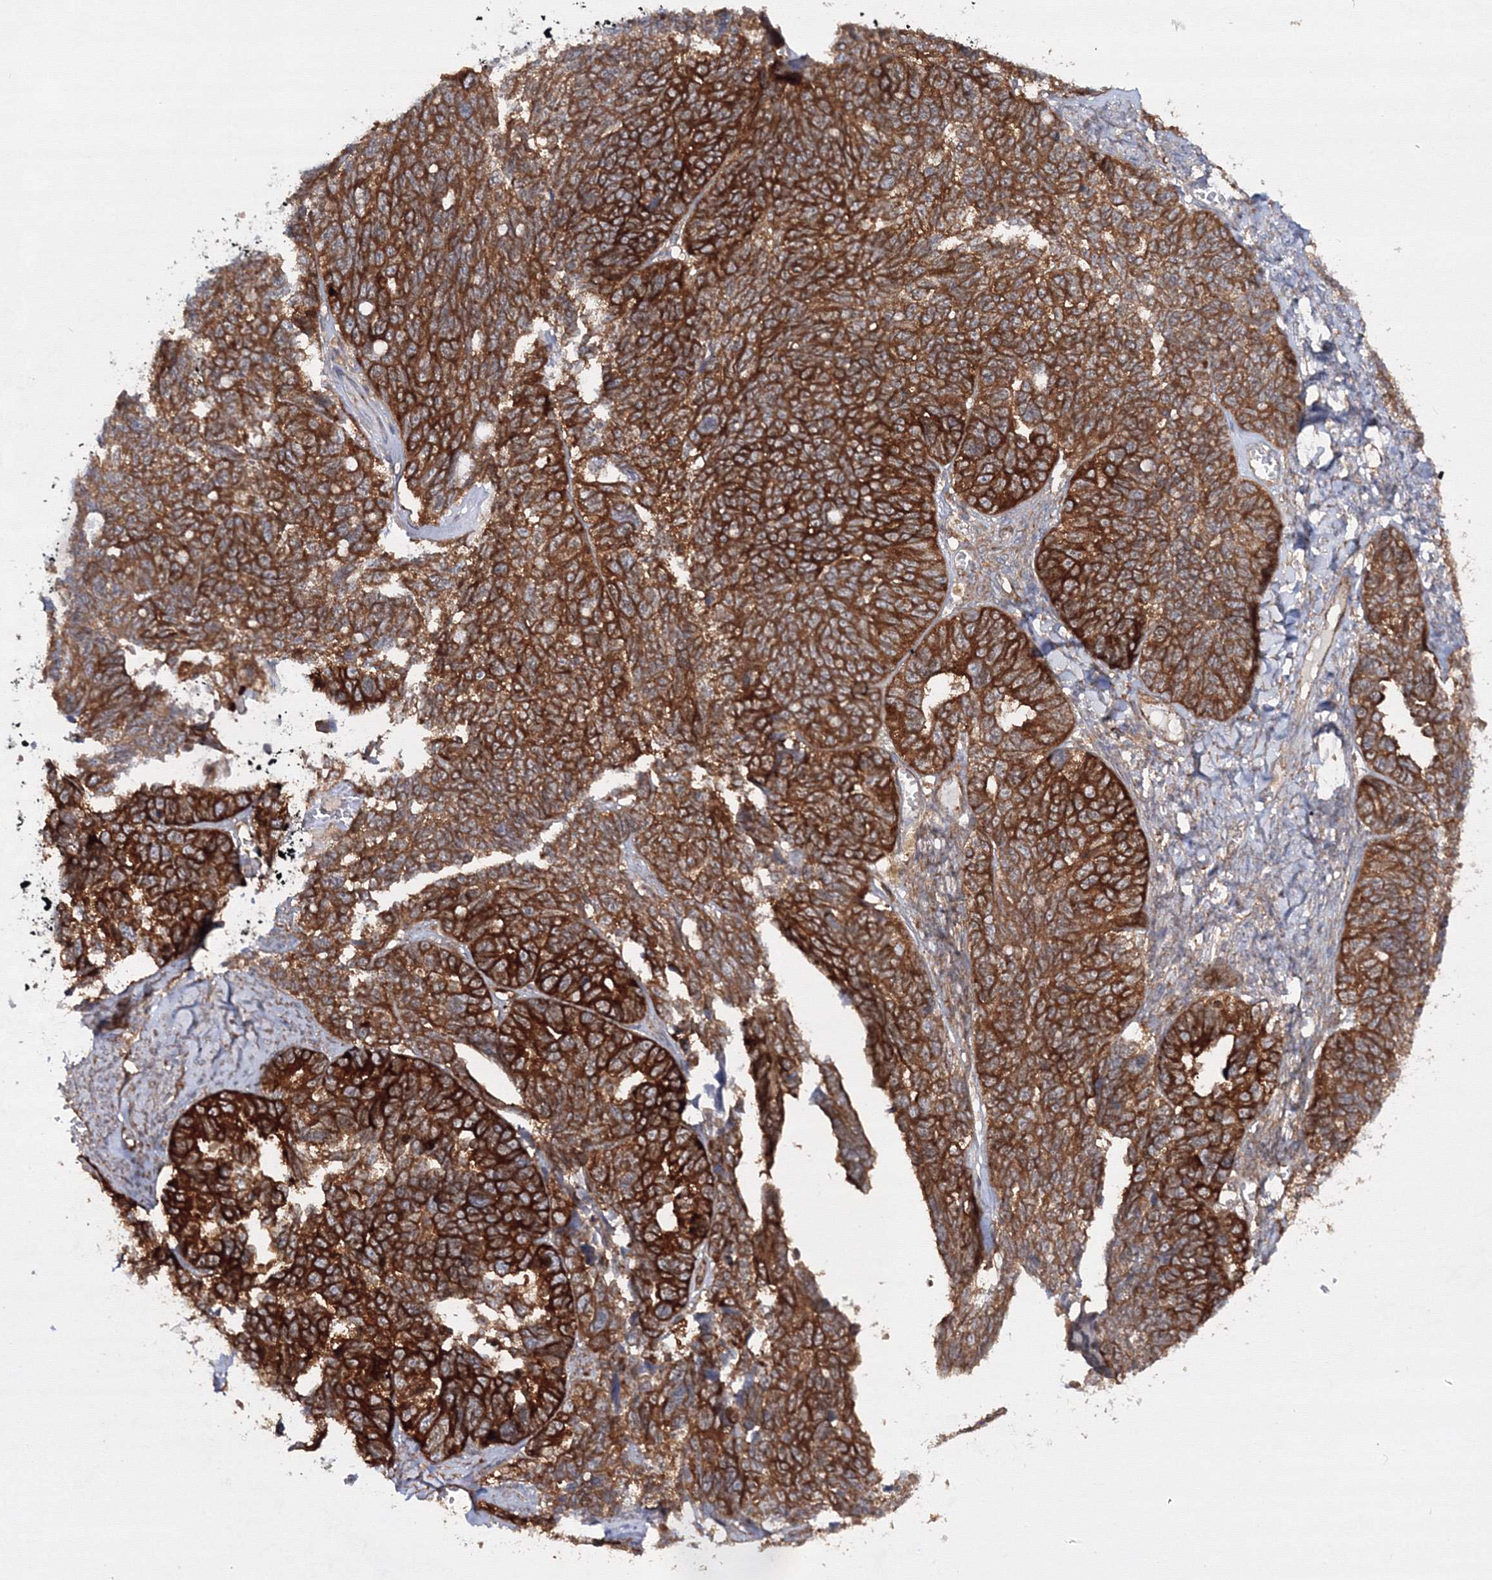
{"staining": {"intensity": "strong", "quantity": ">75%", "location": "cytoplasmic/membranous"}, "tissue": "ovarian cancer", "cell_type": "Tumor cells", "image_type": "cancer", "snomed": [{"axis": "morphology", "description": "Cystadenocarcinoma, serous, NOS"}, {"axis": "topography", "description": "Ovary"}], "caption": "Strong cytoplasmic/membranous staining for a protein is present in approximately >75% of tumor cells of ovarian cancer (serous cystadenocarcinoma) using immunohistochemistry.", "gene": "HARS1", "patient": {"sex": "female", "age": 79}}